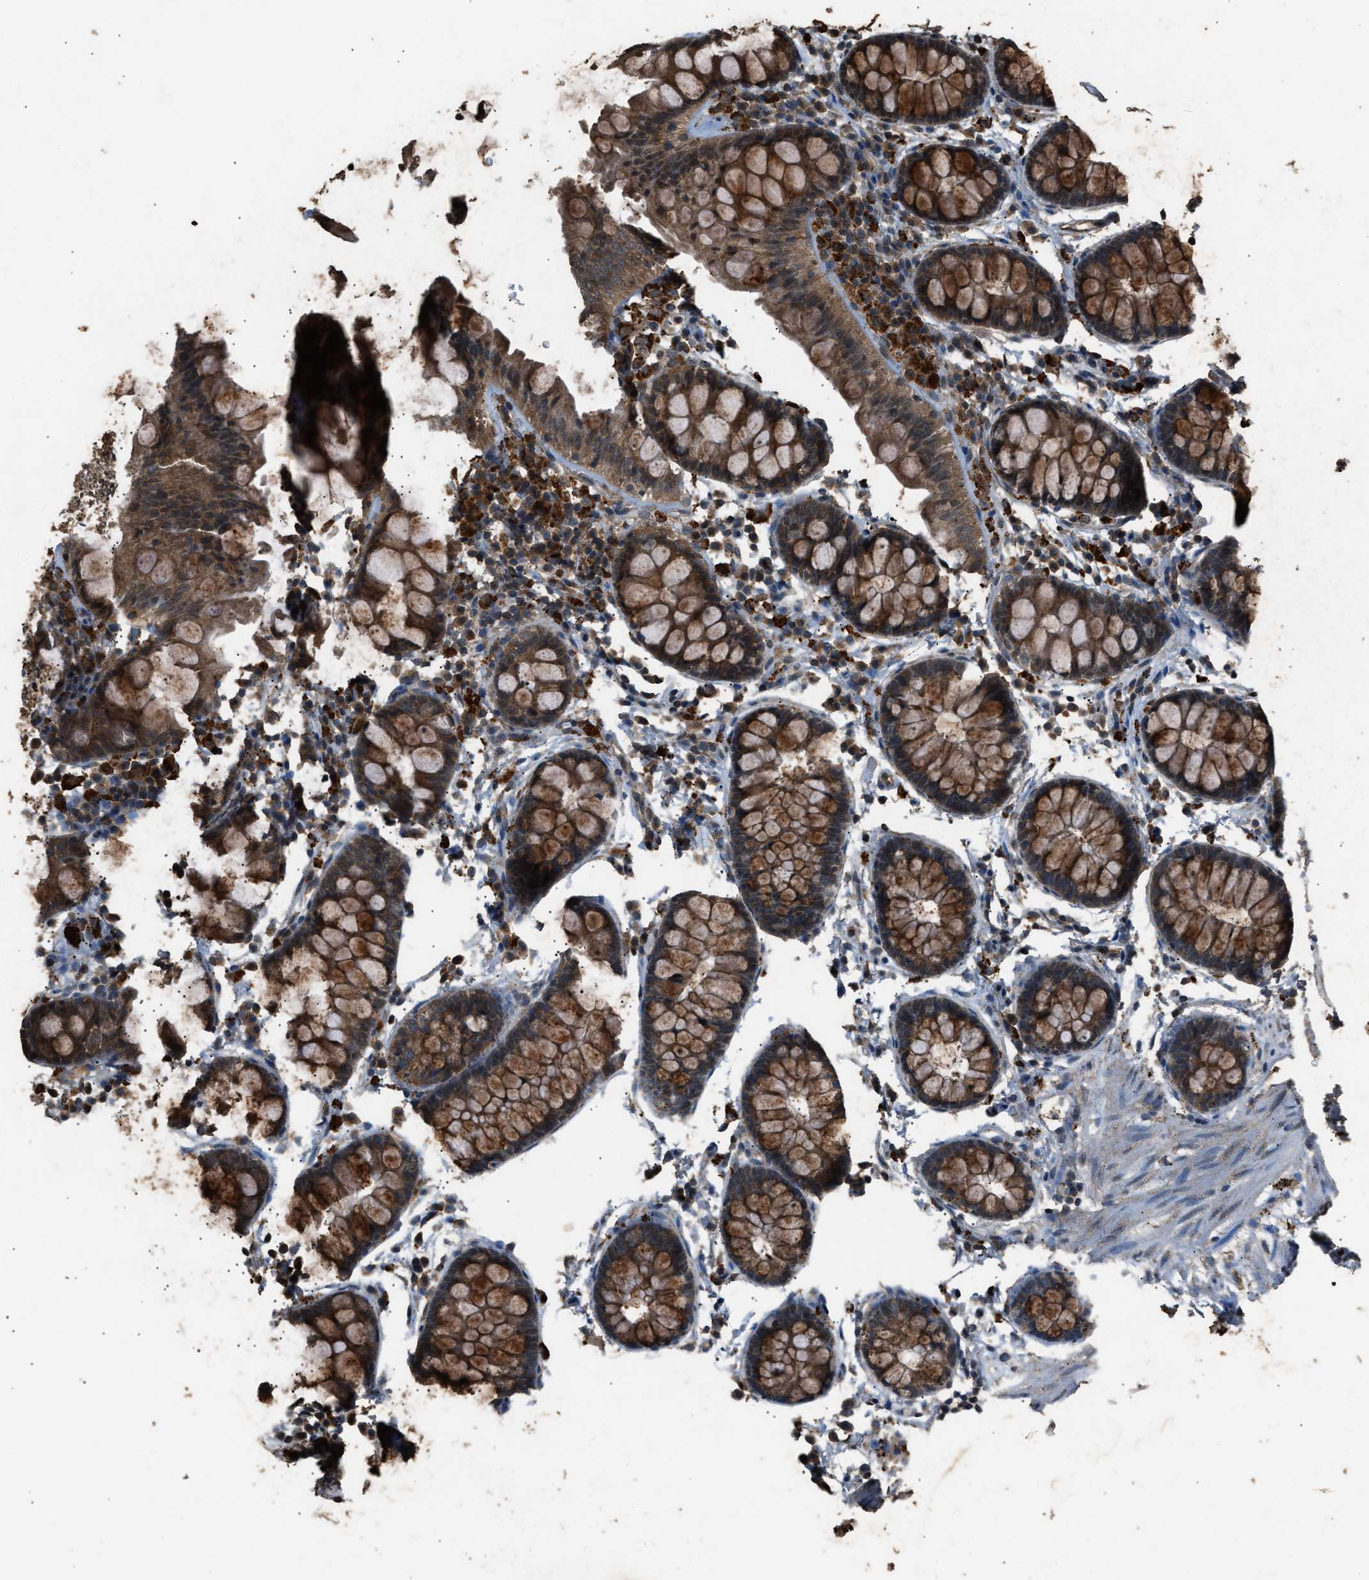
{"staining": {"intensity": "moderate", "quantity": ">75%", "location": "cytoplasmic/membranous"}, "tissue": "colon", "cell_type": "Endothelial cells", "image_type": "normal", "snomed": [{"axis": "morphology", "description": "Normal tissue, NOS"}, {"axis": "topography", "description": "Colon"}], "caption": "A brown stain highlights moderate cytoplasmic/membranous positivity of a protein in endothelial cells of normal human colon. (DAB = brown stain, brightfield microscopy at high magnification).", "gene": "PSMD1", "patient": {"sex": "female", "age": 80}}